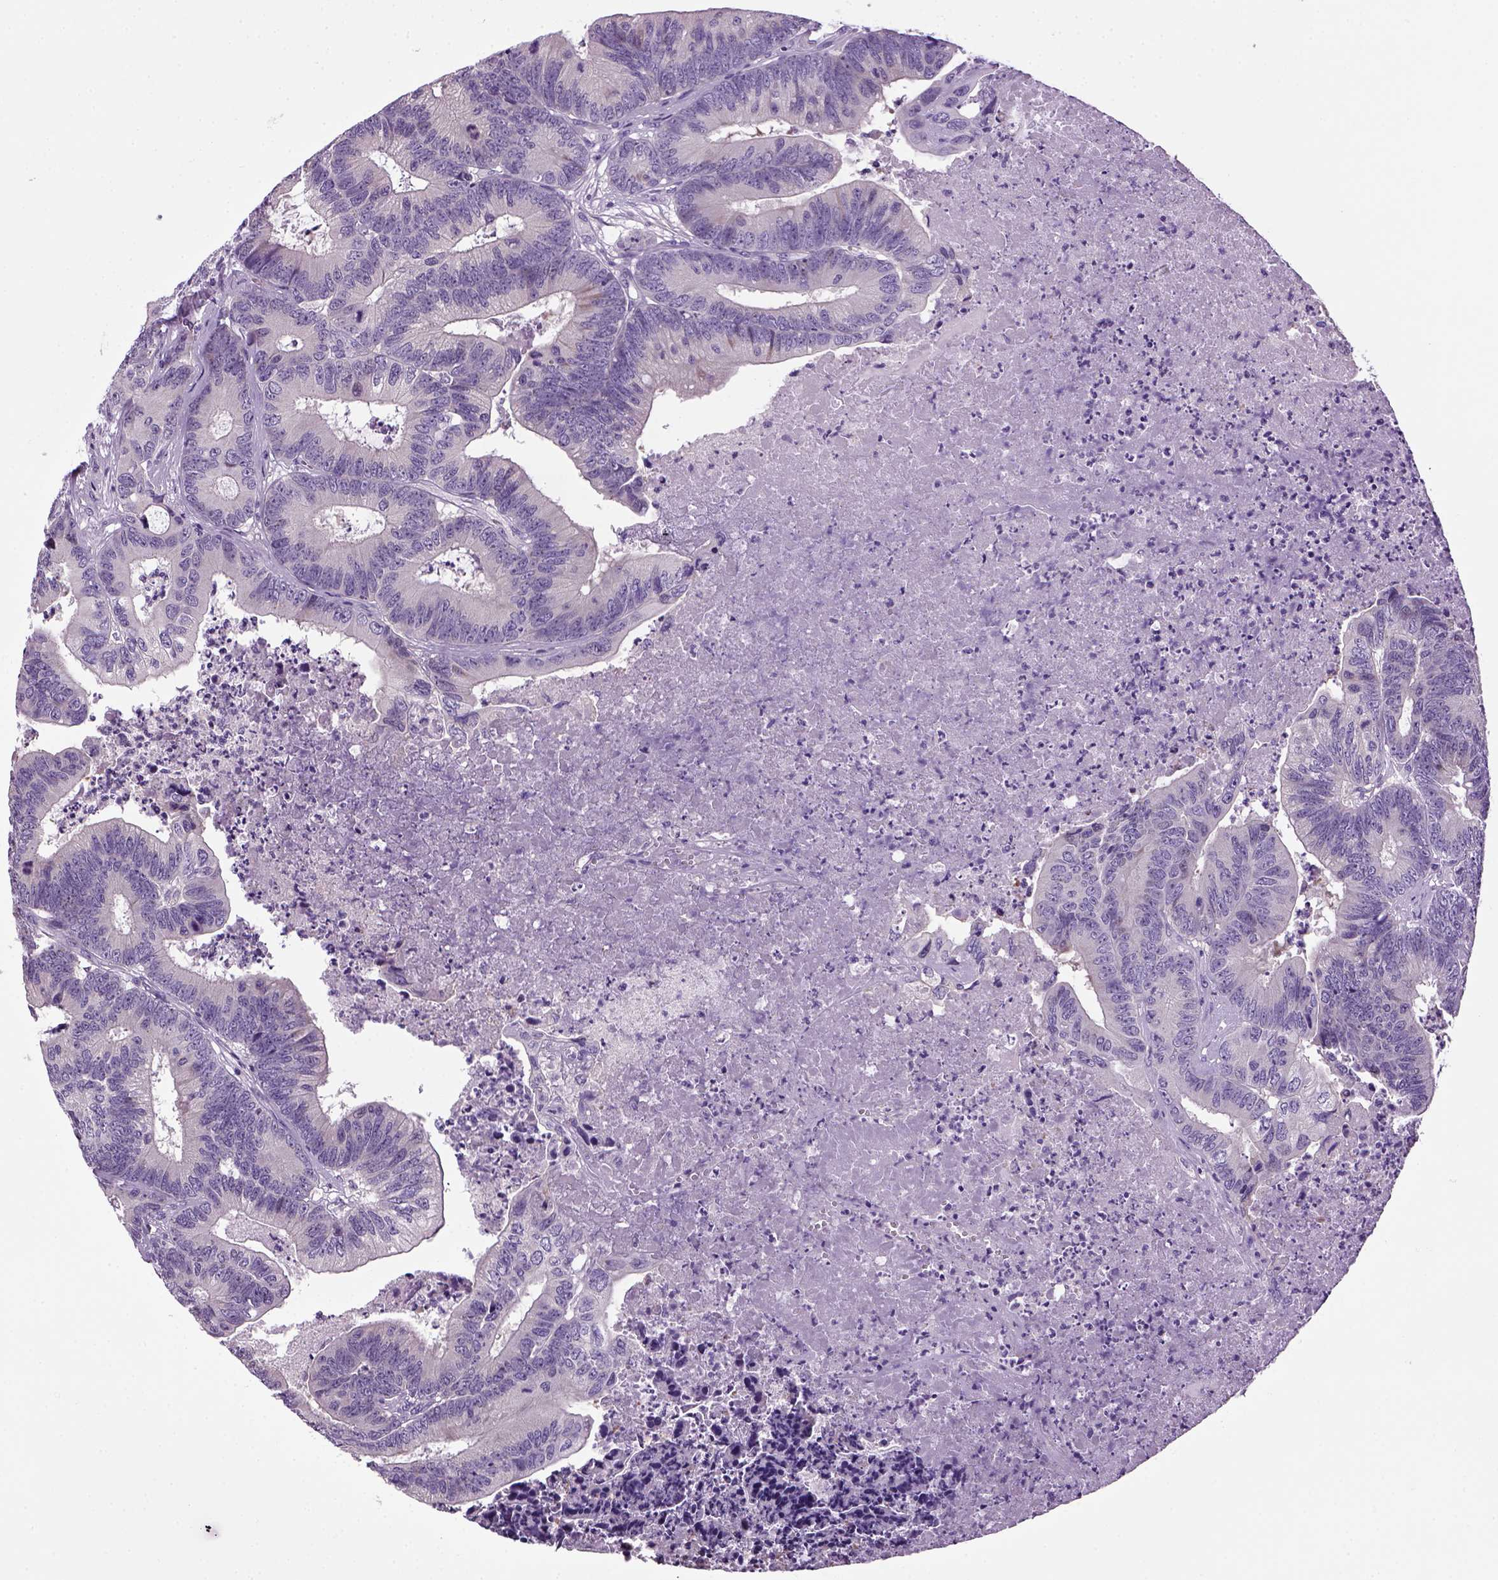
{"staining": {"intensity": "negative", "quantity": "none", "location": "none"}, "tissue": "colorectal cancer", "cell_type": "Tumor cells", "image_type": "cancer", "snomed": [{"axis": "morphology", "description": "Adenocarcinoma, NOS"}, {"axis": "topography", "description": "Colon"}], "caption": "Protein analysis of adenocarcinoma (colorectal) demonstrates no significant staining in tumor cells.", "gene": "HMCN2", "patient": {"sex": "male", "age": 84}}